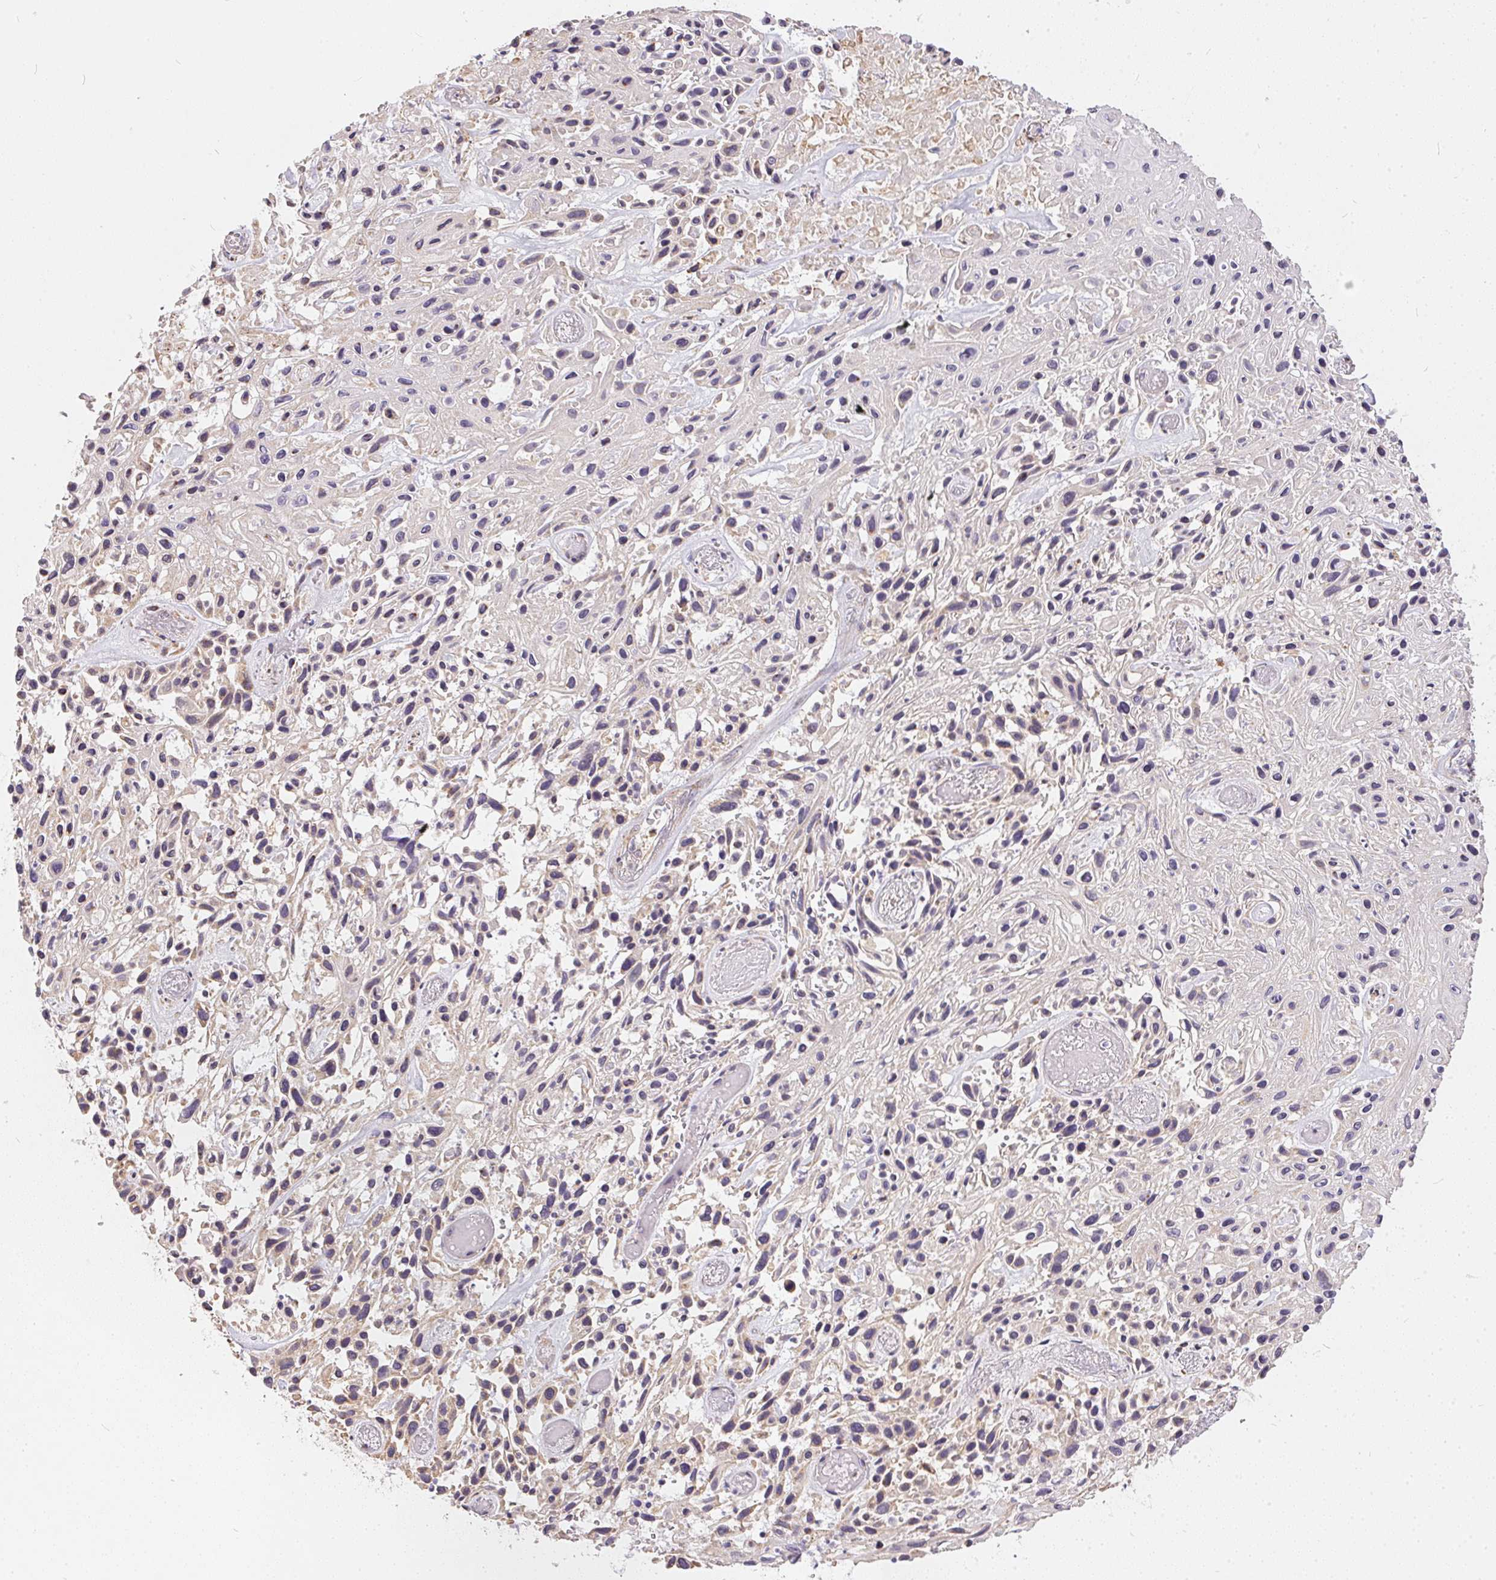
{"staining": {"intensity": "negative", "quantity": "none", "location": "none"}, "tissue": "skin cancer", "cell_type": "Tumor cells", "image_type": "cancer", "snomed": [{"axis": "morphology", "description": "Squamous cell carcinoma, NOS"}, {"axis": "topography", "description": "Skin"}], "caption": "Immunohistochemistry (IHC) micrograph of neoplastic tissue: skin cancer stained with DAB (3,3'-diaminobenzidine) exhibits no significant protein expression in tumor cells.", "gene": "VWA5B2", "patient": {"sex": "male", "age": 82}}